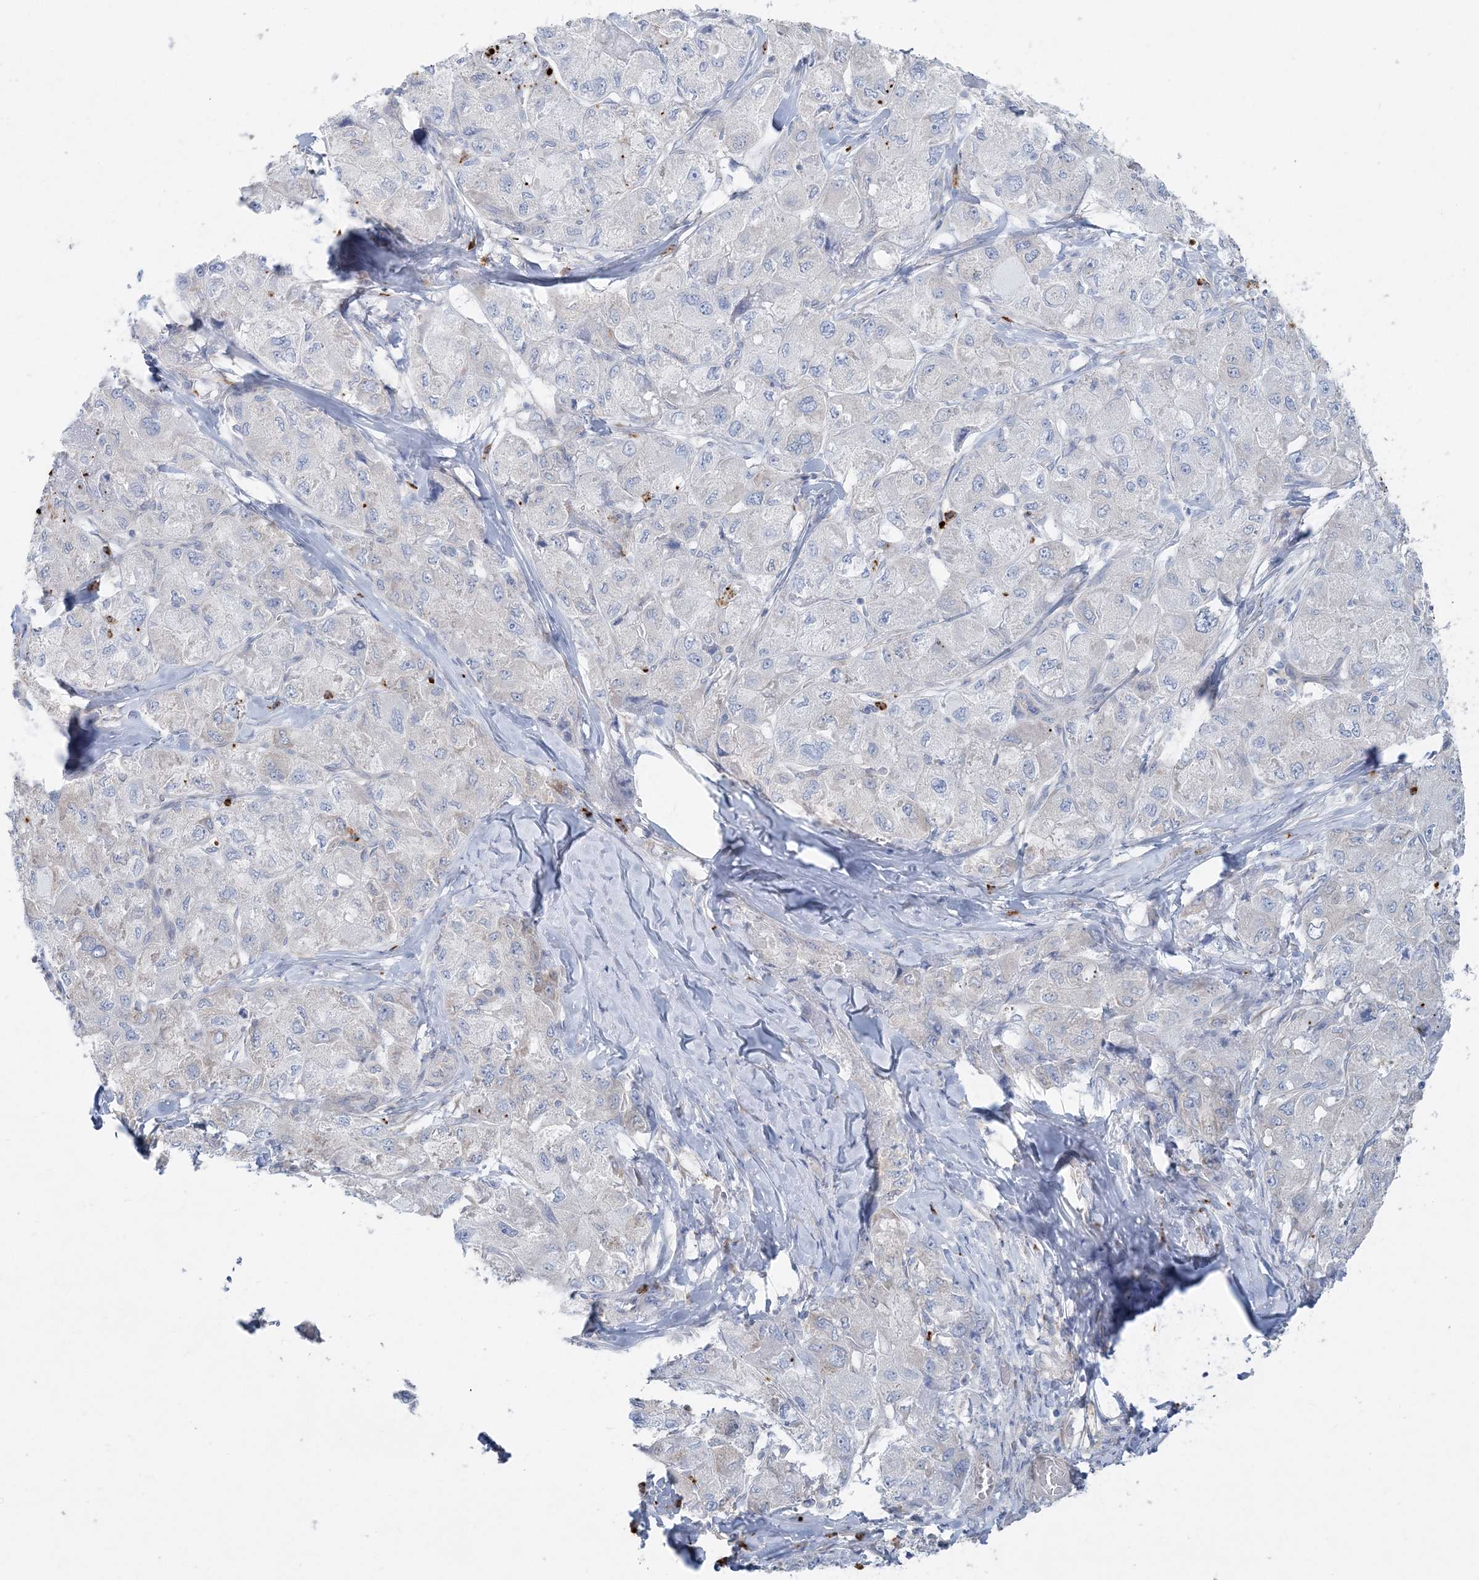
{"staining": {"intensity": "negative", "quantity": "none", "location": "none"}, "tissue": "liver cancer", "cell_type": "Tumor cells", "image_type": "cancer", "snomed": [{"axis": "morphology", "description": "Carcinoma, Hepatocellular, NOS"}, {"axis": "topography", "description": "Liver"}], "caption": "This is an immunohistochemistry photomicrograph of liver hepatocellular carcinoma. There is no positivity in tumor cells.", "gene": "CCNJ", "patient": {"sex": "male", "age": 80}}